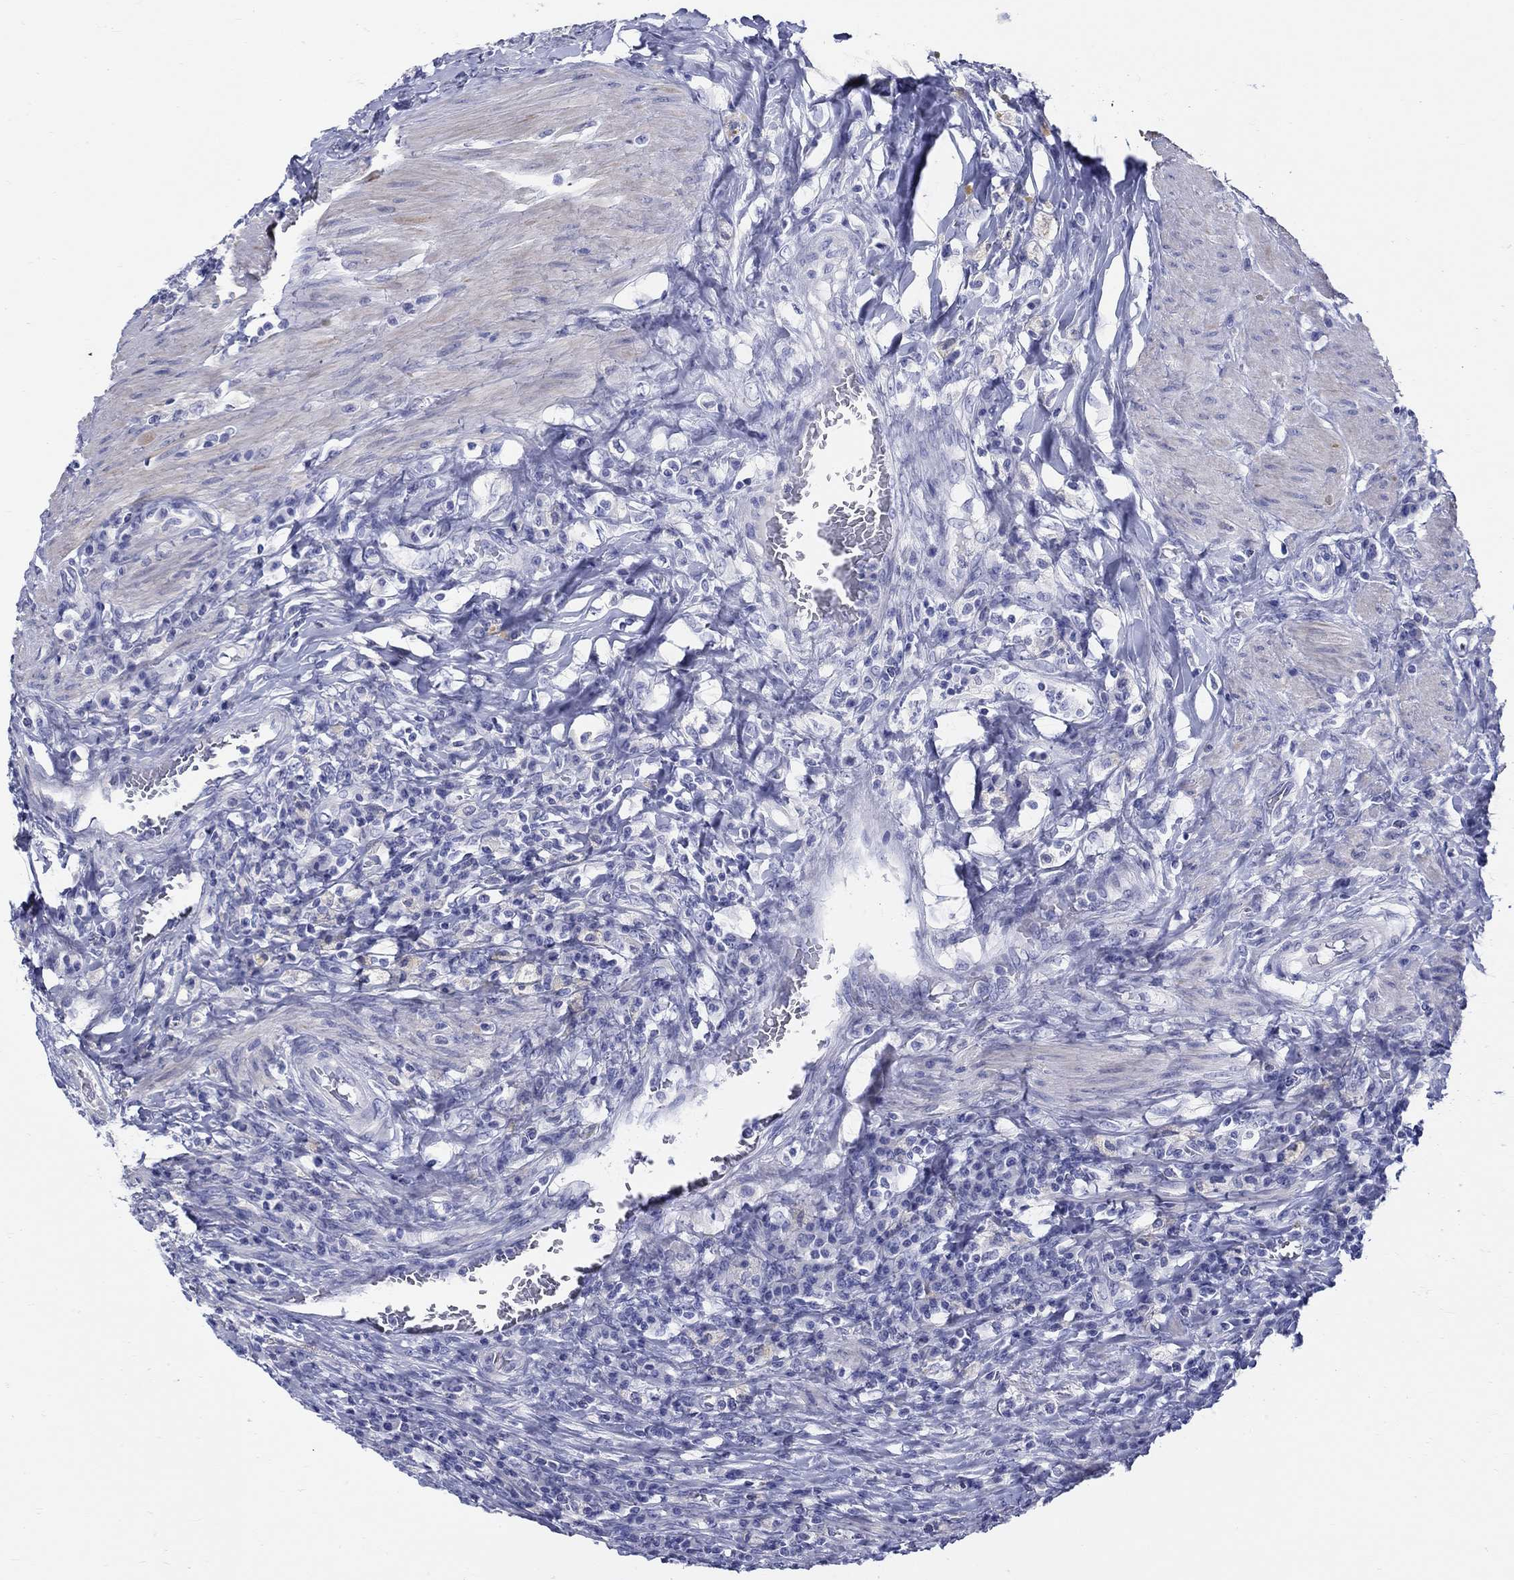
{"staining": {"intensity": "negative", "quantity": "none", "location": "none"}, "tissue": "colorectal cancer", "cell_type": "Tumor cells", "image_type": "cancer", "snomed": [{"axis": "morphology", "description": "Adenocarcinoma, NOS"}, {"axis": "topography", "description": "Colon"}], "caption": "Immunohistochemistry histopathology image of neoplastic tissue: colorectal cancer (adenocarcinoma) stained with DAB (3,3'-diaminobenzidine) exhibits no significant protein staining in tumor cells.", "gene": "CRYGS", "patient": {"sex": "female", "age": 86}}